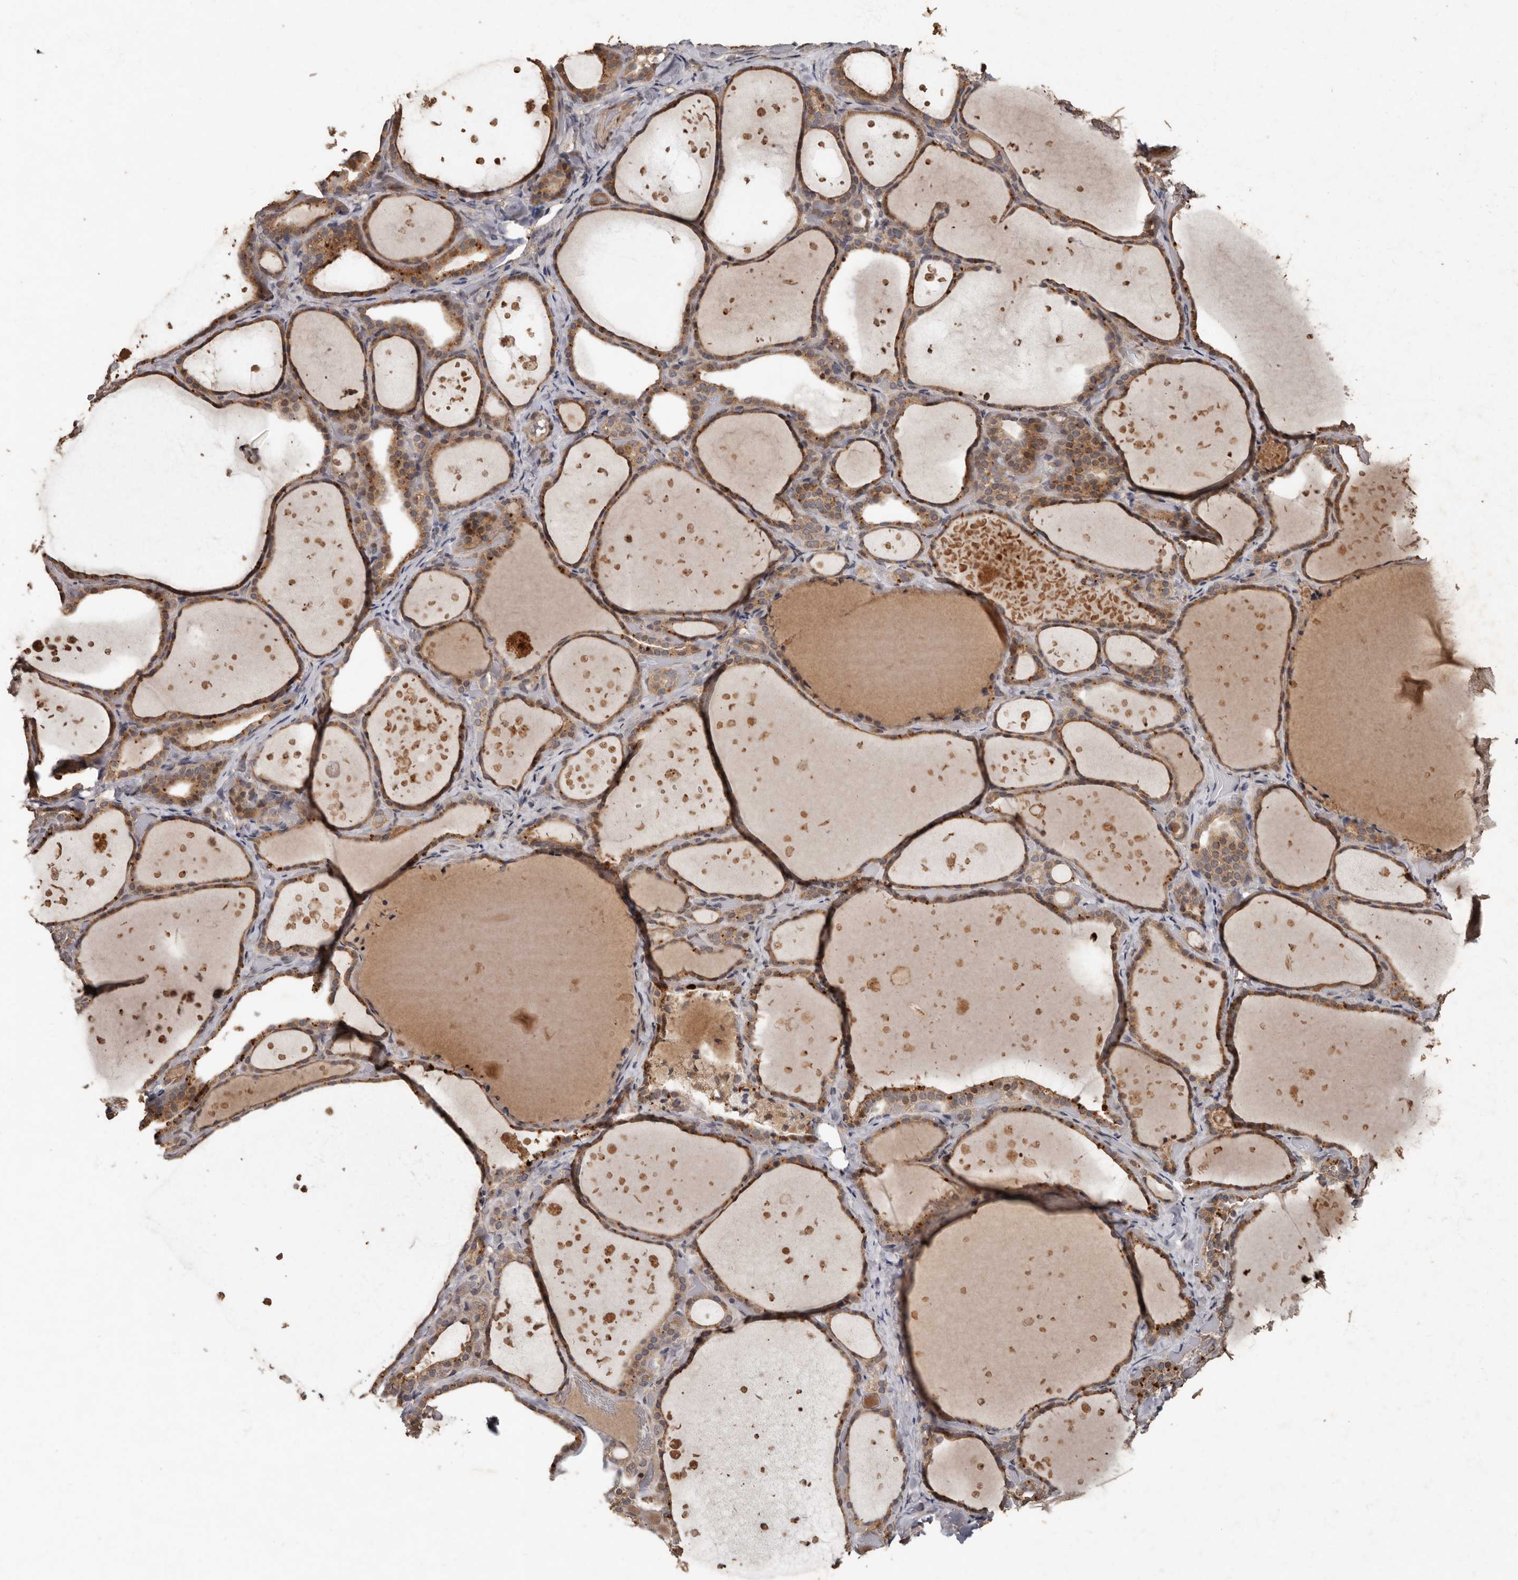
{"staining": {"intensity": "moderate", "quantity": ">75%", "location": "cytoplasmic/membranous,nuclear"}, "tissue": "thyroid gland", "cell_type": "Glandular cells", "image_type": "normal", "snomed": [{"axis": "morphology", "description": "Normal tissue, NOS"}, {"axis": "topography", "description": "Thyroid gland"}], "caption": "A high-resolution photomicrograph shows immunohistochemistry staining of benign thyroid gland, which displays moderate cytoplasmic/membranous,nuclear positivity in about >75% of glandular cells.", "gene": "KIF26B", "patient": {"sex": "female", "age": 44}}